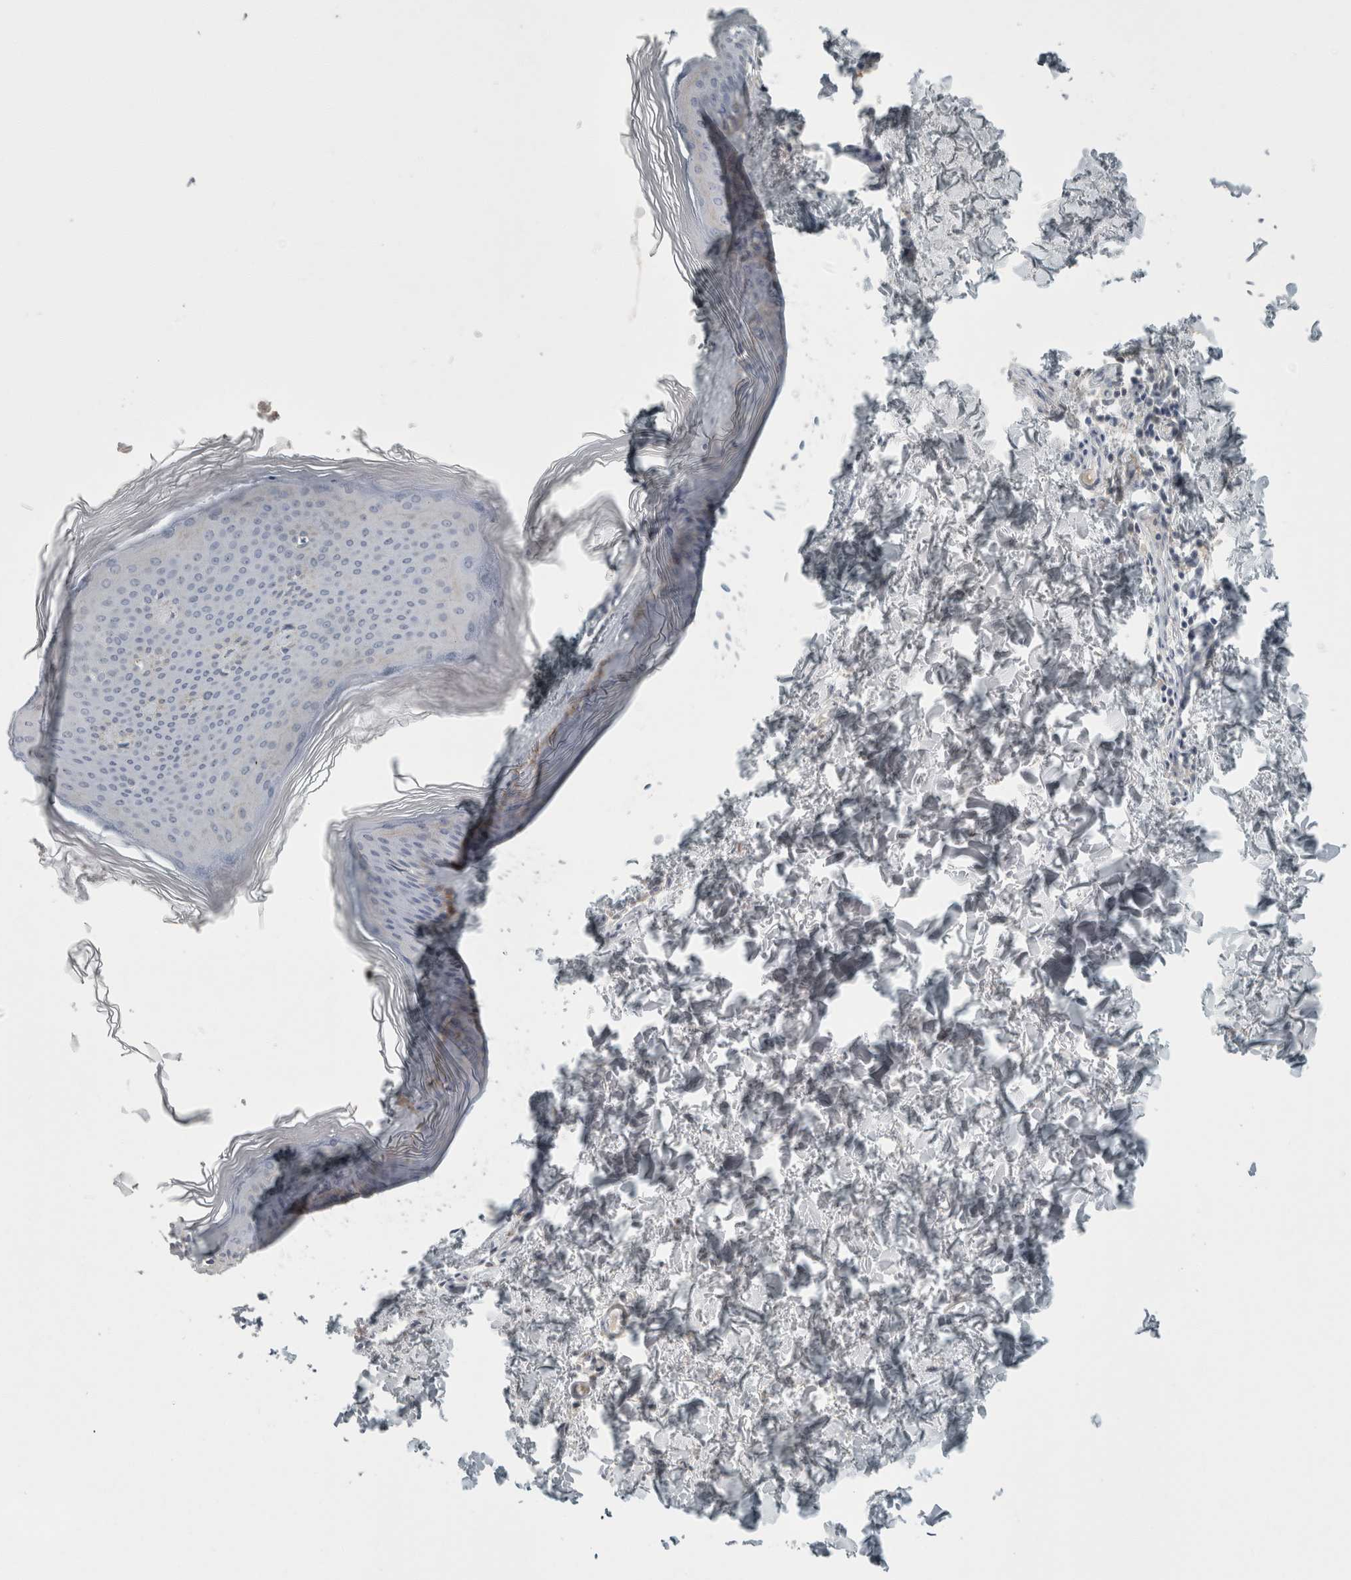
{"staining": {"intensity": "negative", "quantity": "none", "location": "none"}, "tissue": "skin", "cell_type": "Fibroblasts", "image_type": "normal", "snomed": [{"axis": "morphology", "description": "Normal tissue, NOS"}, {"axis": "topography", "description": "Skin"}], "caption": "Immunohistochemistry histopathology image of benign skin stained for a protein (brown), which demonstrates no expression in fibroblasts. (Stains: DAB (3,3'-diaminobenzidine) immunohistochemistry (IHC) with hematoxylin counter stain, Microscopy: brightfield microscopy at high magnification).", "gene": "CHL1", "patient": {"sex": "female", "age": 27}}